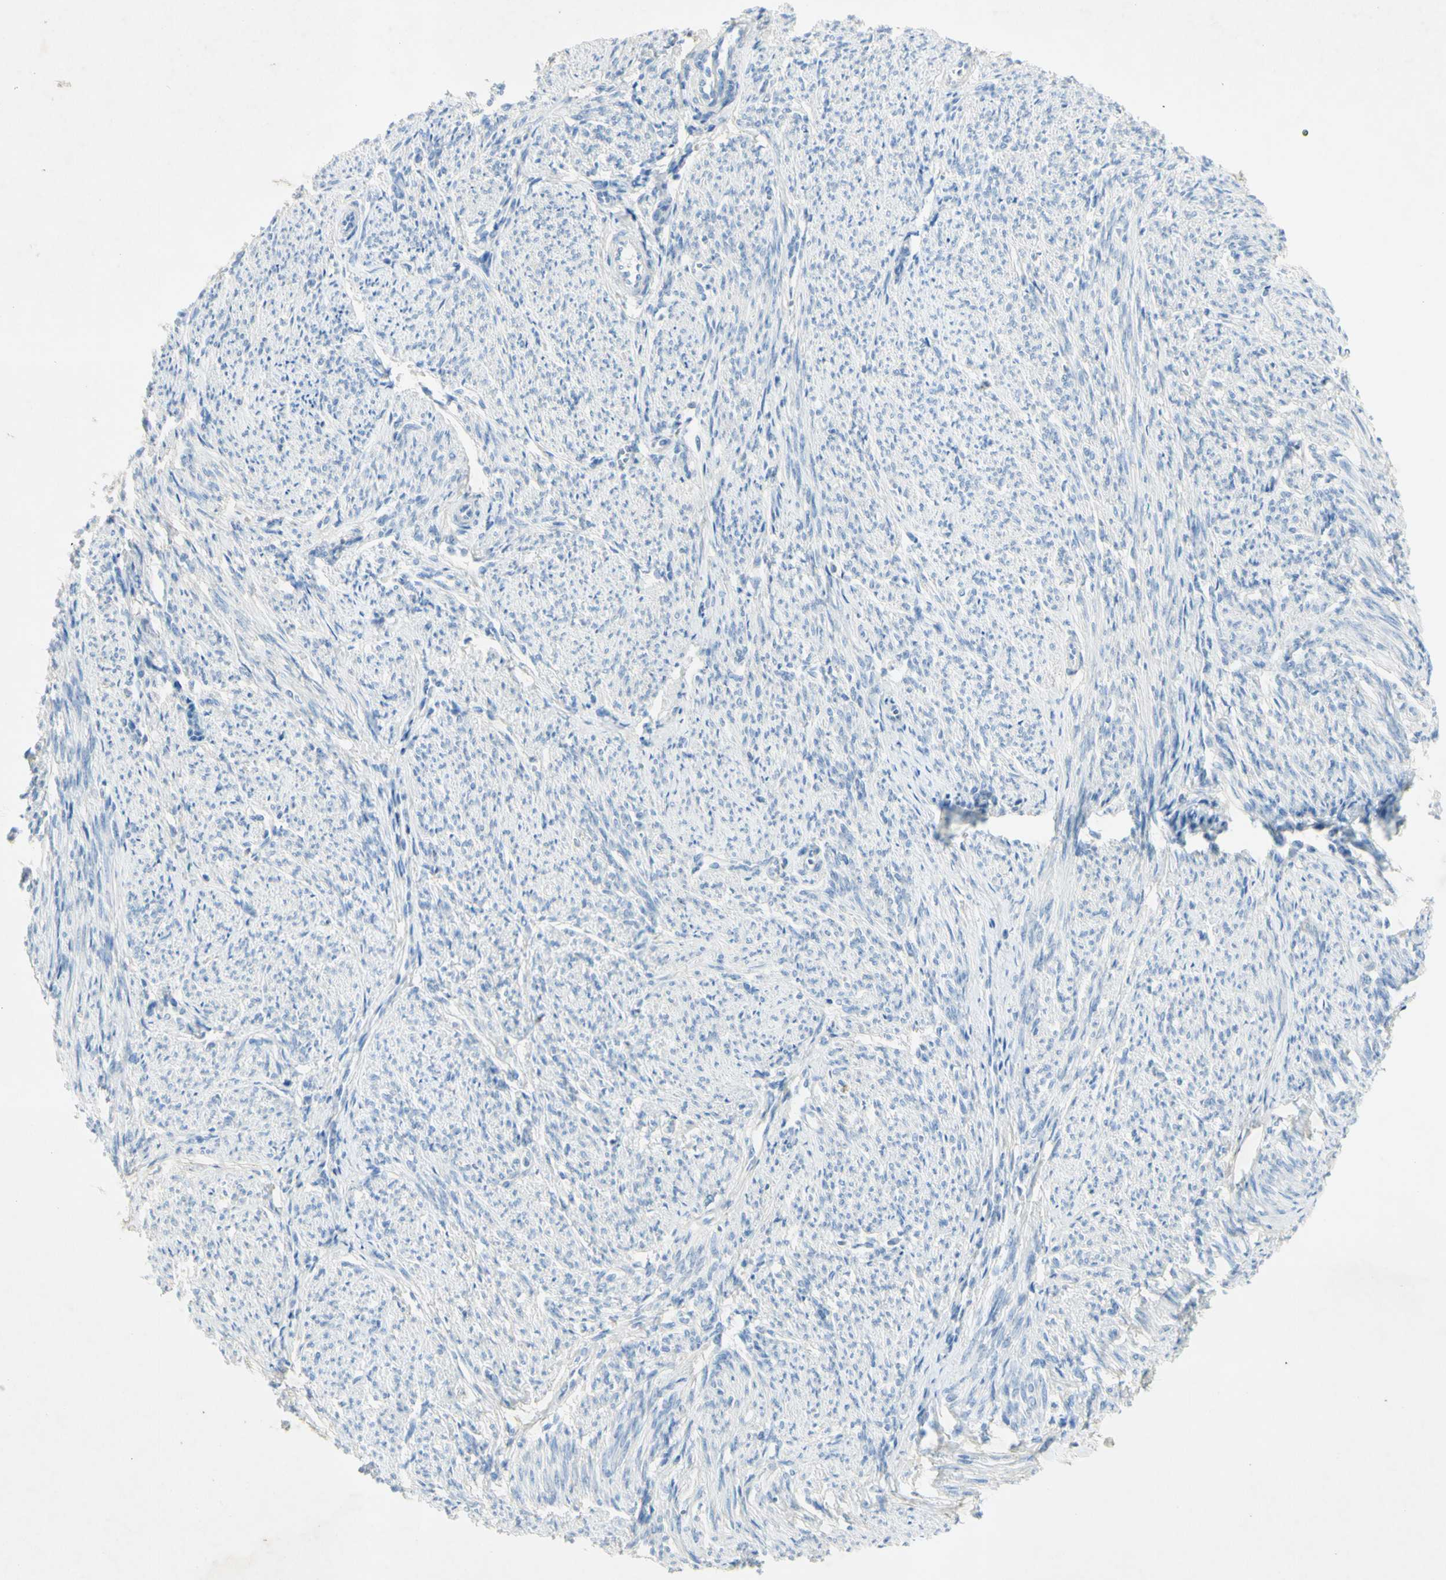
{"staining": {"intensity": "negative", "quantity": "none", "location": "none"}, "tissue": "smooth muscle", "cell_type": "Smooth muscle cells", "image_type": "normal", "snomed": [{"axis": "morphology", "description": "Normal tissue, NOS"}, {"axis": "topography", "description": "Smooth muscle"}], "caption": "Smooth muscle was stained to show a protein in brown. There is no significant staining in smooth muscle cells.", "gene": "GDF15", "patient": {"sex": "female", "age": 65}}